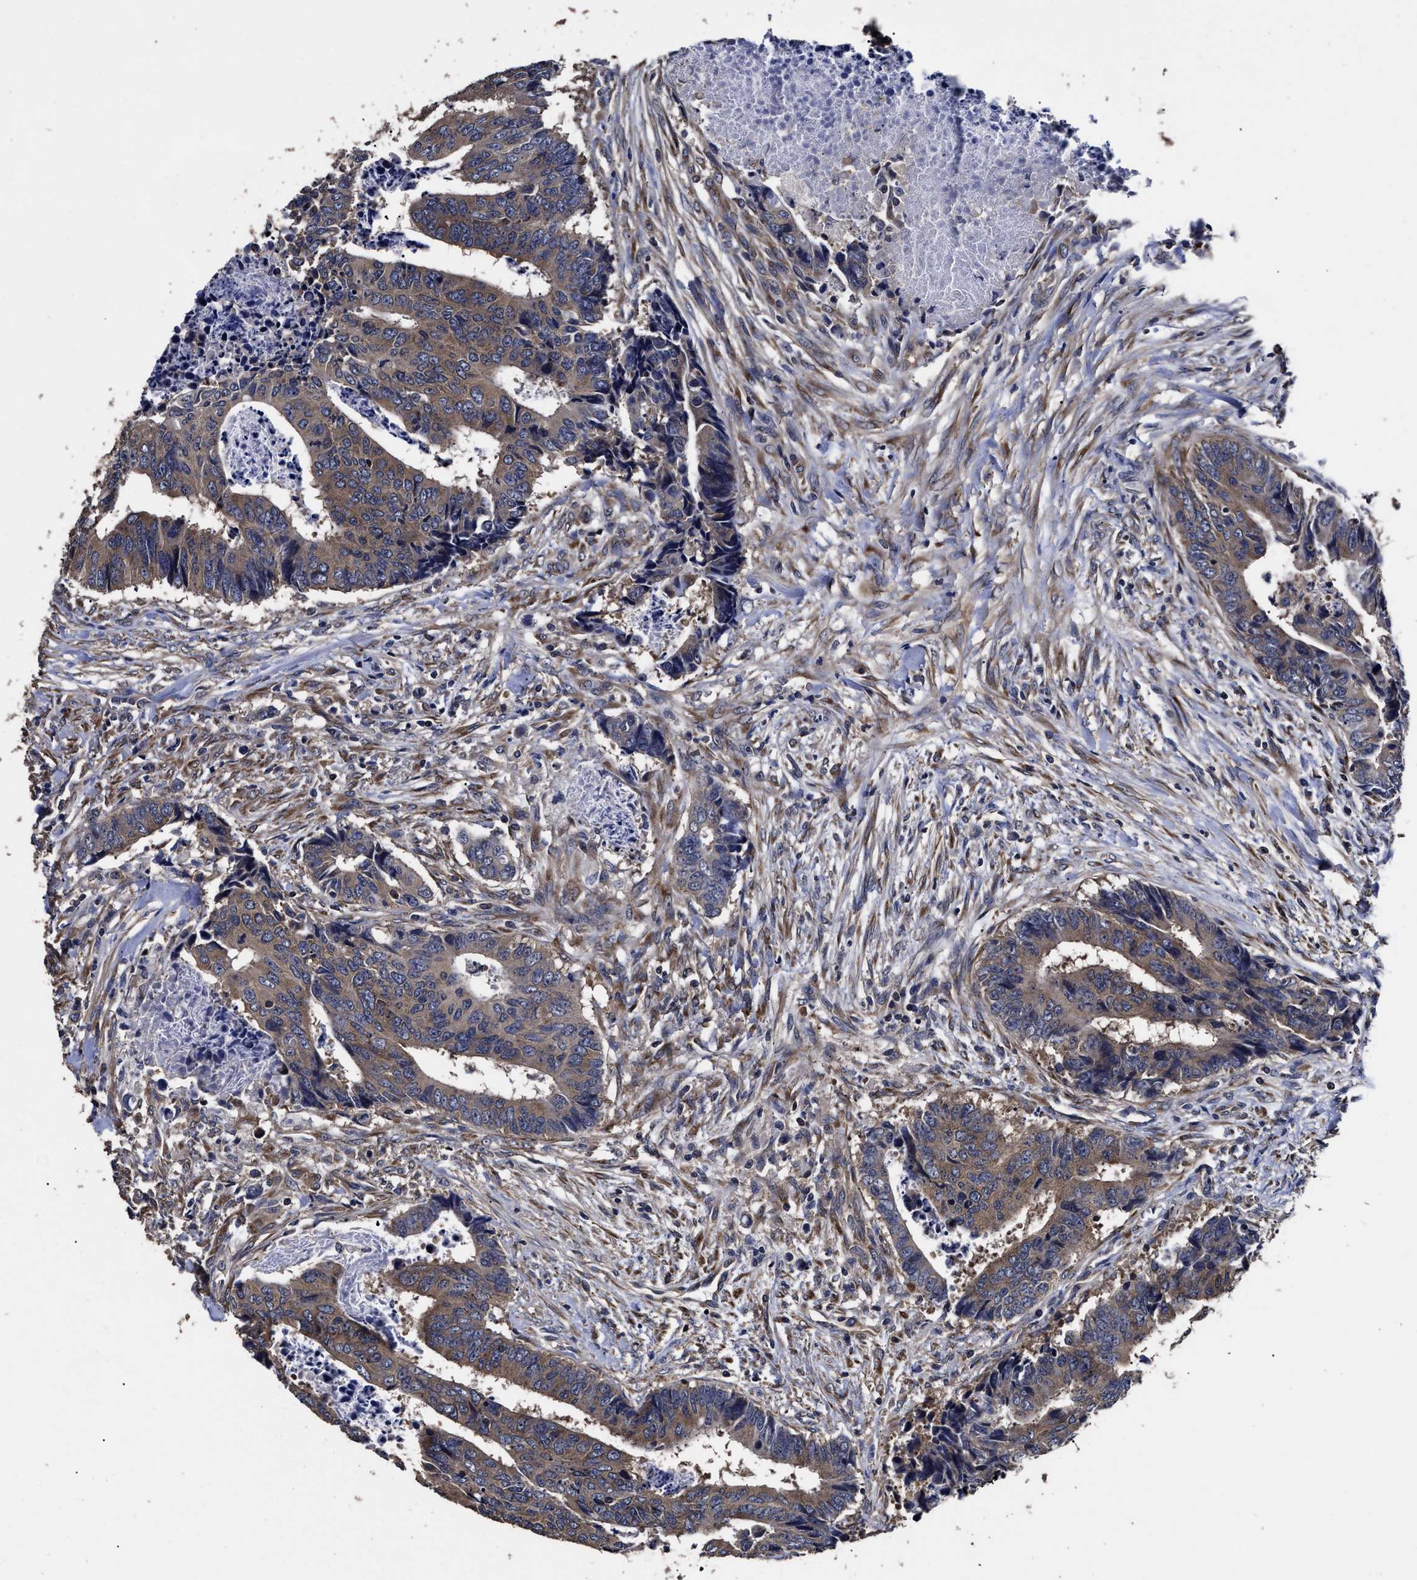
{"staining": {"intensity": "moderate", "quantity": ">75%", "location": "cytoplasmic/membranous"}, "tissue": "colorectal cancer", "cell_type": "Tumor cells", "image_type": "cancer", "snomed": [{"axis": "morphology", "description": "Adenocarcinoma, NOS"}, {"axis": "topography", "description": "Rectum"}], "caption": "Moderate cytoplasmic/membranous positivity is identified in about >75% of tumor cells in adenocarcinoma (colorectal).", "gene": "AVEN", "patient": {"sex": "male", "age": 84}}